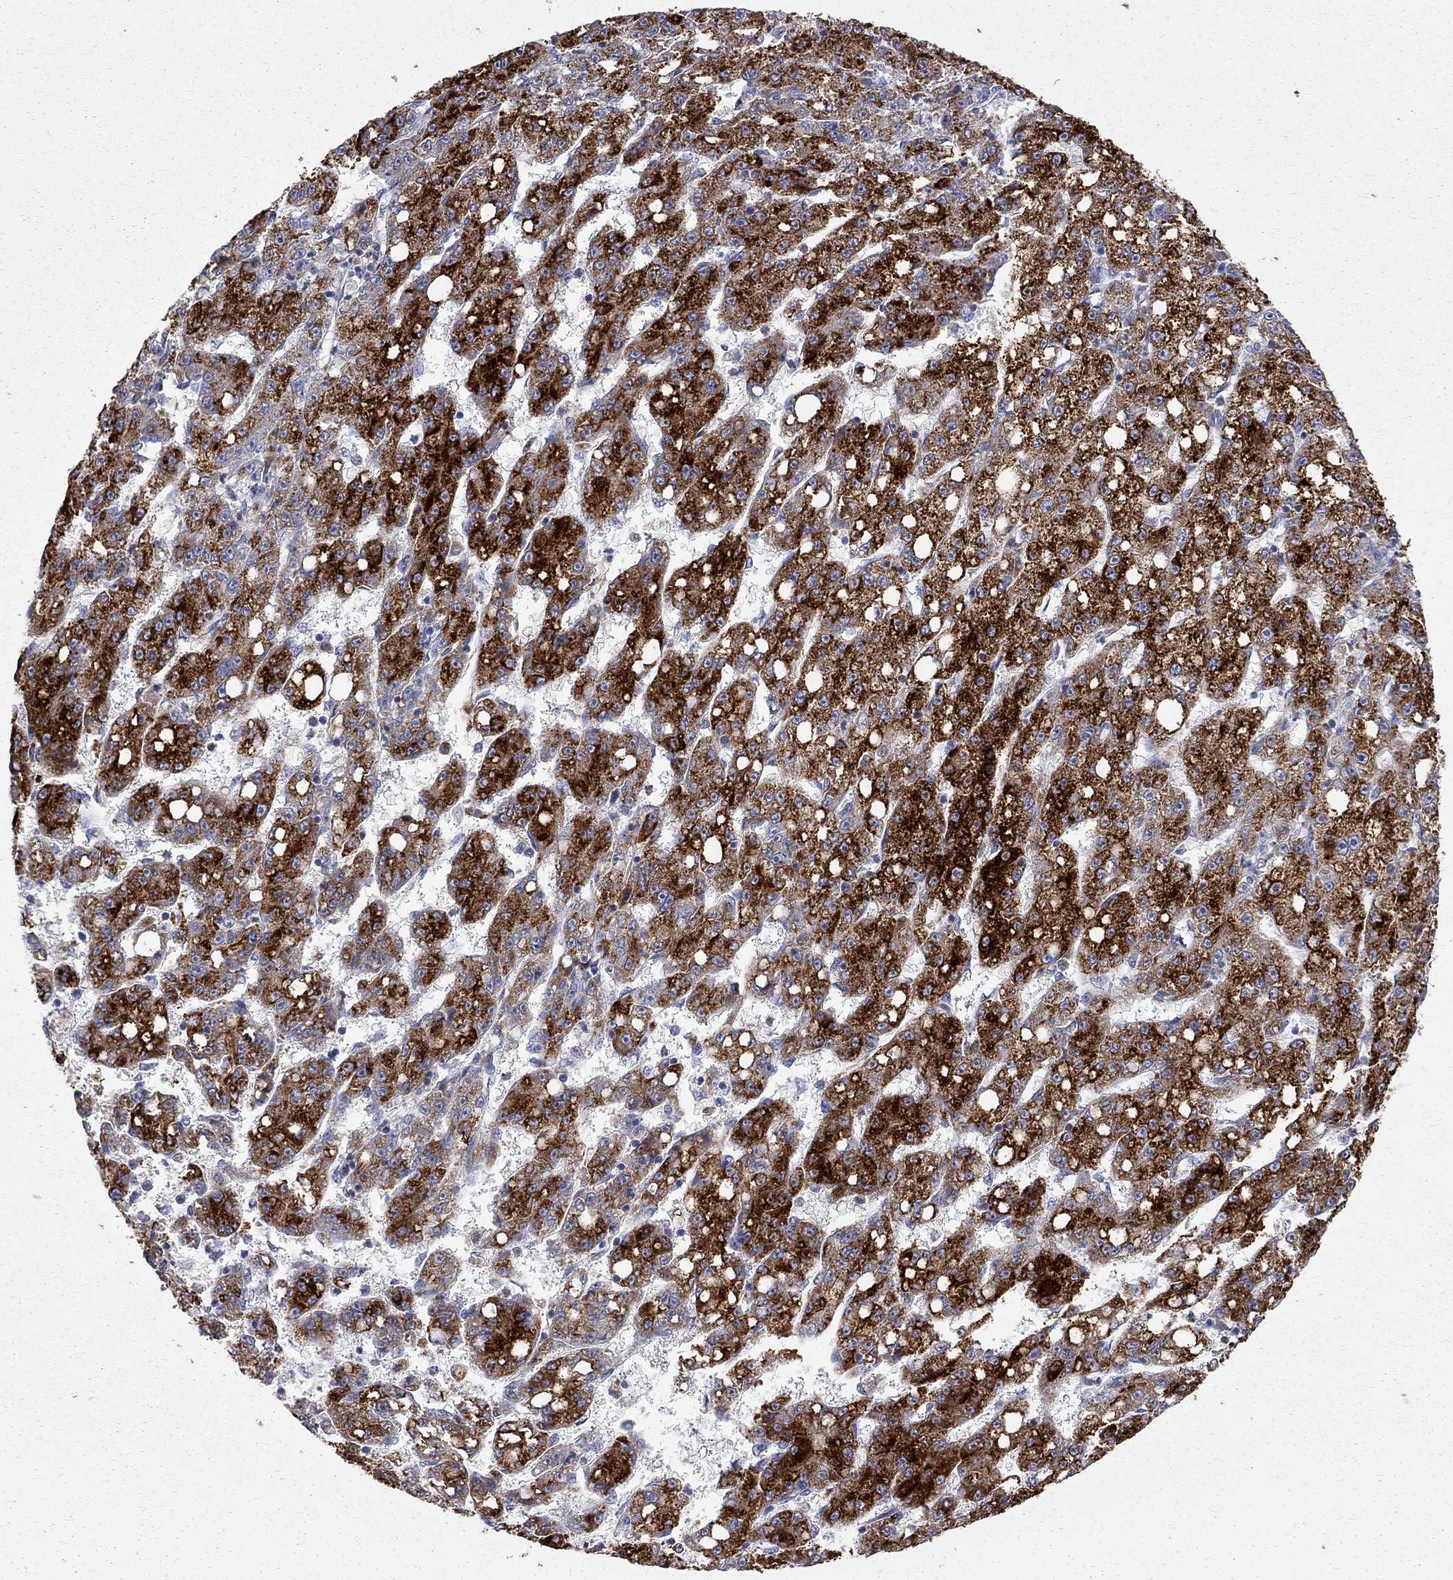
{"staining": {"intensity": "strong", "quantity": ">75%", "location": "cytoplasmic/membranous"}, "tissue": "liver cancer", "cell_type": "Tumor cells", "image_type": "cancer", "snomed": [{"axis": "morphology", "description": "Carcinoma, Hepatocellular, NOS"}, {"axis": "topography", "description": "Liver"}], "caption": "Hepatocellular carcinoma (liver) stained for a protein (brown) demonstrates strong cytoplasmic/membranous positive positivity in about >75% of tumor cells.", "gene": "ACSL1", "patient": {"sex": "female", "age": 65}}